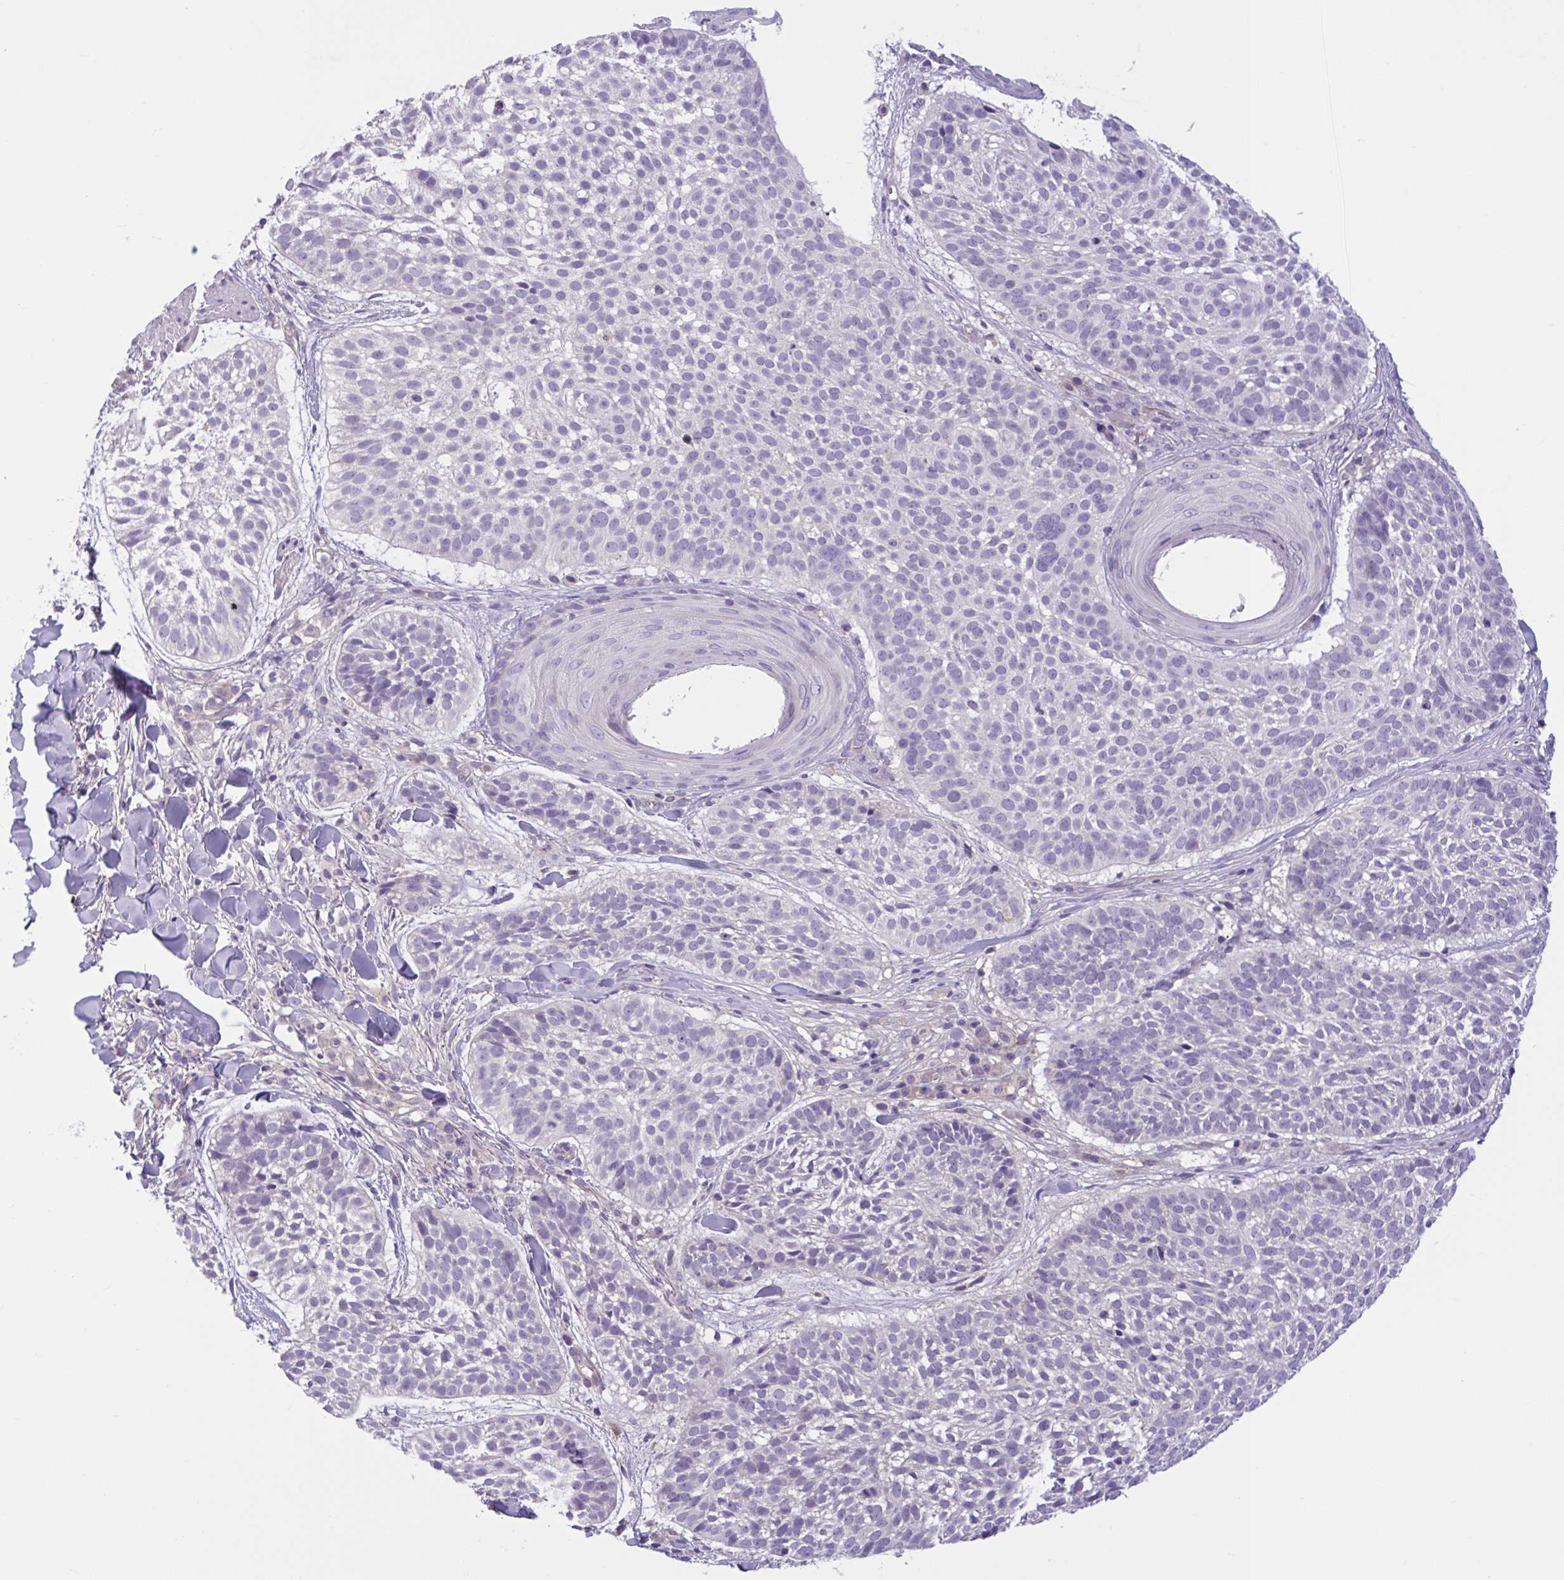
{"staining": {"intensity": "negative", "quantity": "none", "location": "none"}, "tissue": "skin cancer", "cell_type": "Tumor cells", "image_type": "cancer", "snomed": [{"axis": "morphology", "description": "Basal cell carcinoma"}, {"axis": "topography", "description": "Skin"}, {"axis": "topography", "description": "Skin of scalp"}], "caption": "An IHC micrograph of basal cell carcinoma (skin) is shown. There is no staining in tumor cells of basal cell carcinoma (skin).", "gene": "TTC7B", "patient": {"sex": "female", "age": 45}}